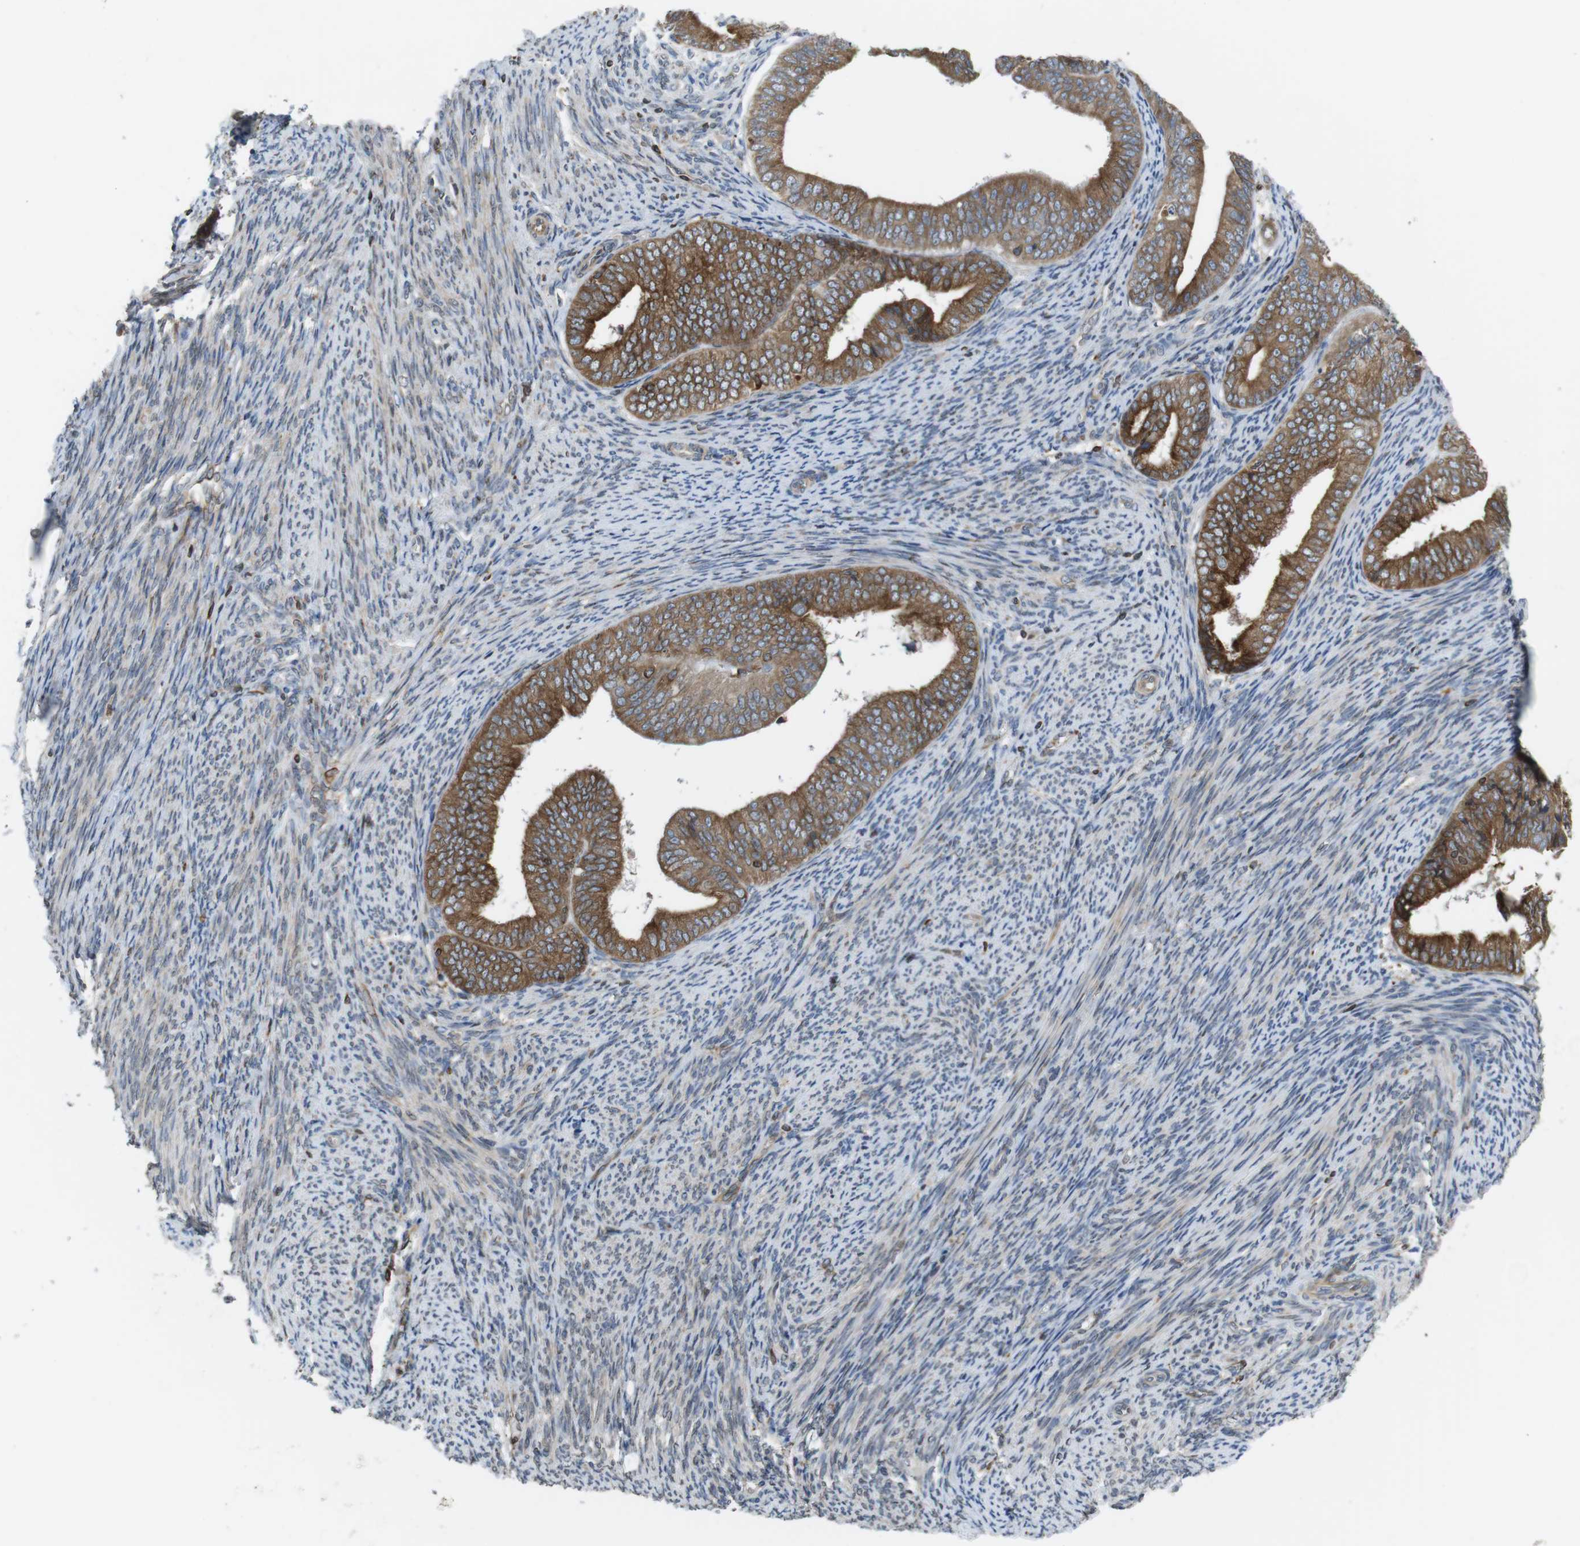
{"staining": {"intensity": "strong", "quantity": ">75%", "location": "cytoplasmic/membranous"}, "tissue": "endometrial cancer", "cell_type": "Tumor cells", "image_type": "cancer", "snomed": [{"axis": "morphology", "description": "Adenocarcinoma, NOS"}, {"axis": "topography", "description": "Endometrium"}], "caption": "Strong cytoplasmic/membranous protein staining is seen in approximately >75% of tumor cells in endometrial cancer. The protein is shown in brown color, while the nuclei are stained blue.", "gene": "ARL6IP5", "patient": {"sex": "female", "age": 63}}